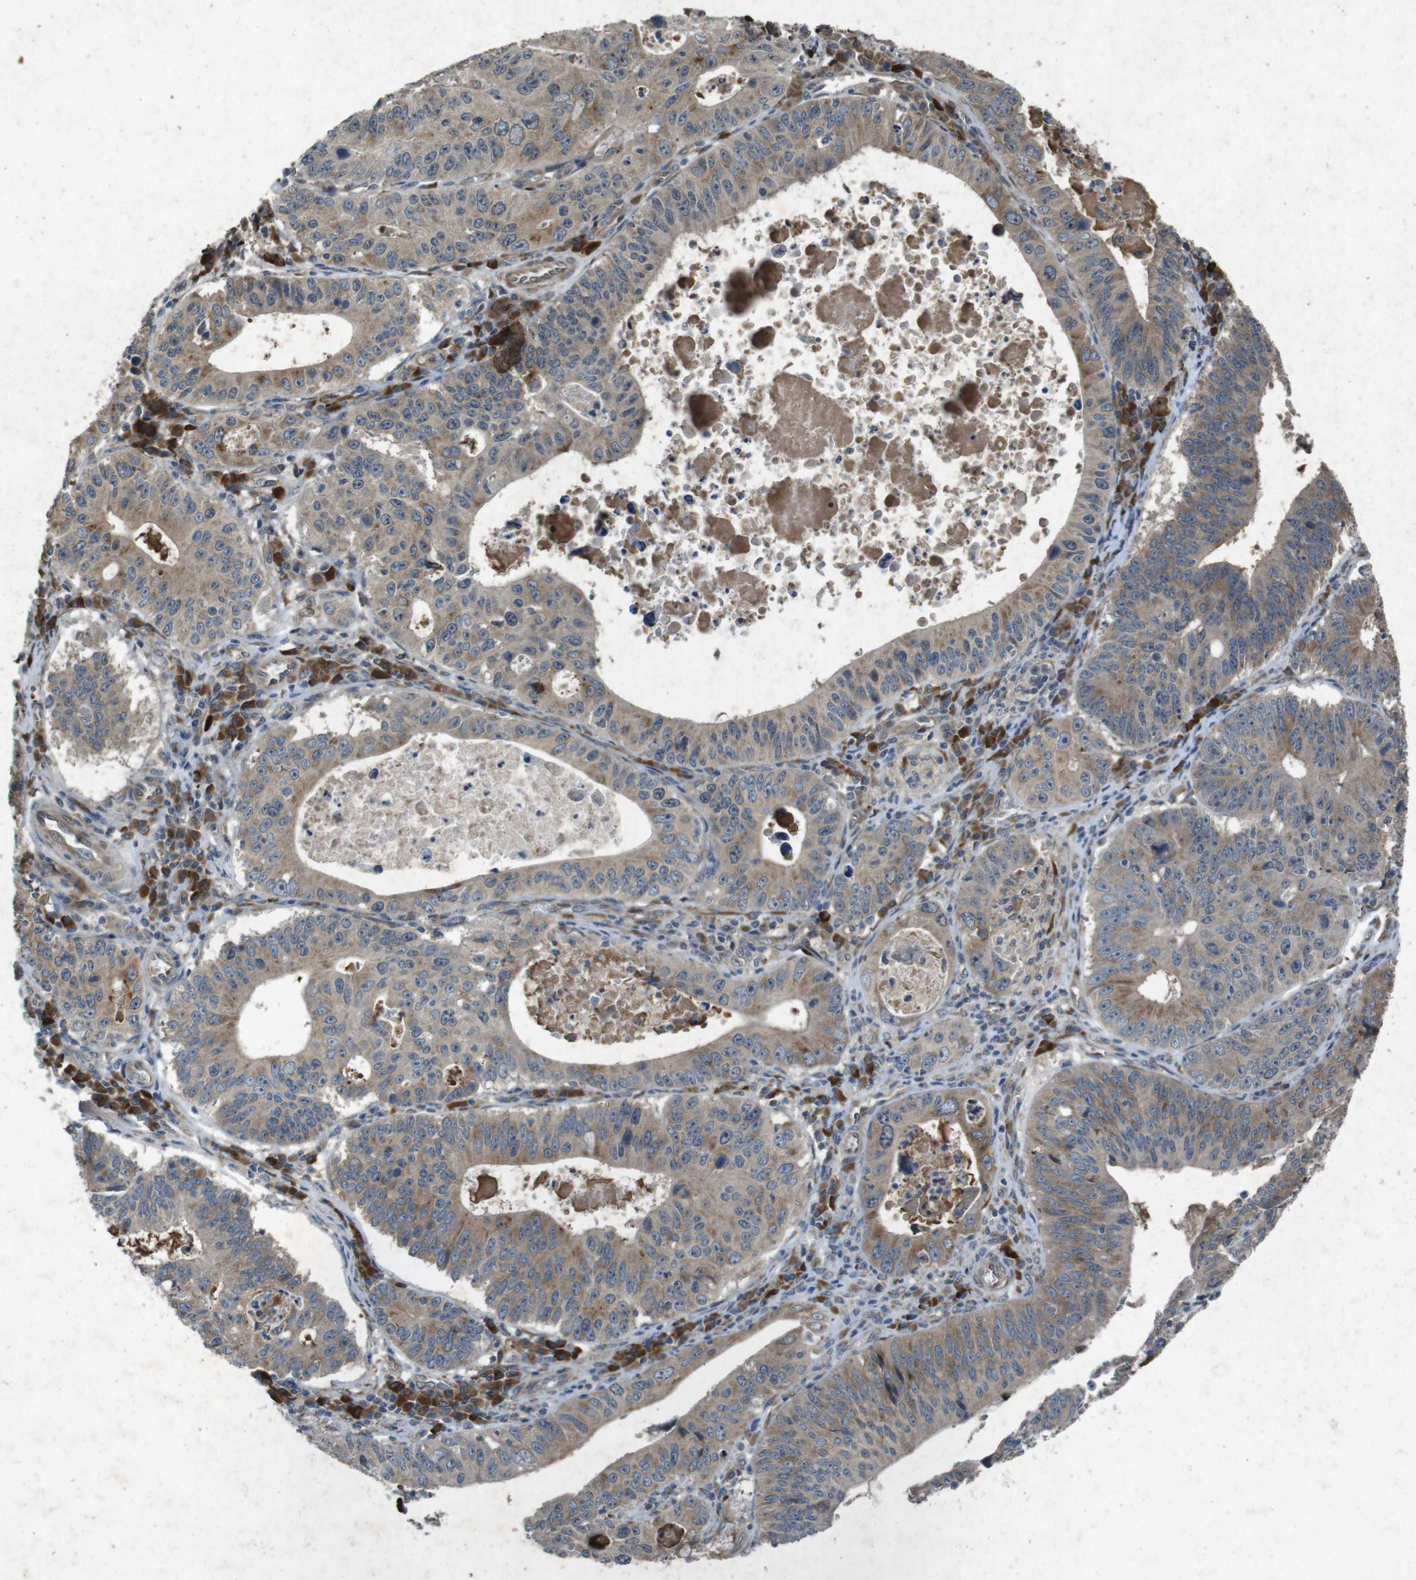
{"staining": {"intensity": "weak", "quantity": ">75%", "location": "cytoplasmic/membranous"}, "tissue": "stomach cancer", "cell_type": "Tumor cells", "image_type": "cancer", "snomed": [{"axis": "morphology", "description": "Adenocarcinoma, NOS"}, {"axis": "topography", "description": "Stomach"}], "caption": "Brown immunohistochemical staining in stomach cancer (adenocarcinoma) exhibits weak cytoplasmic/membranous expression in about >75% of tumor cells.", "gene": "FLCN", "patient": {"sex": "male", "age": 59}}